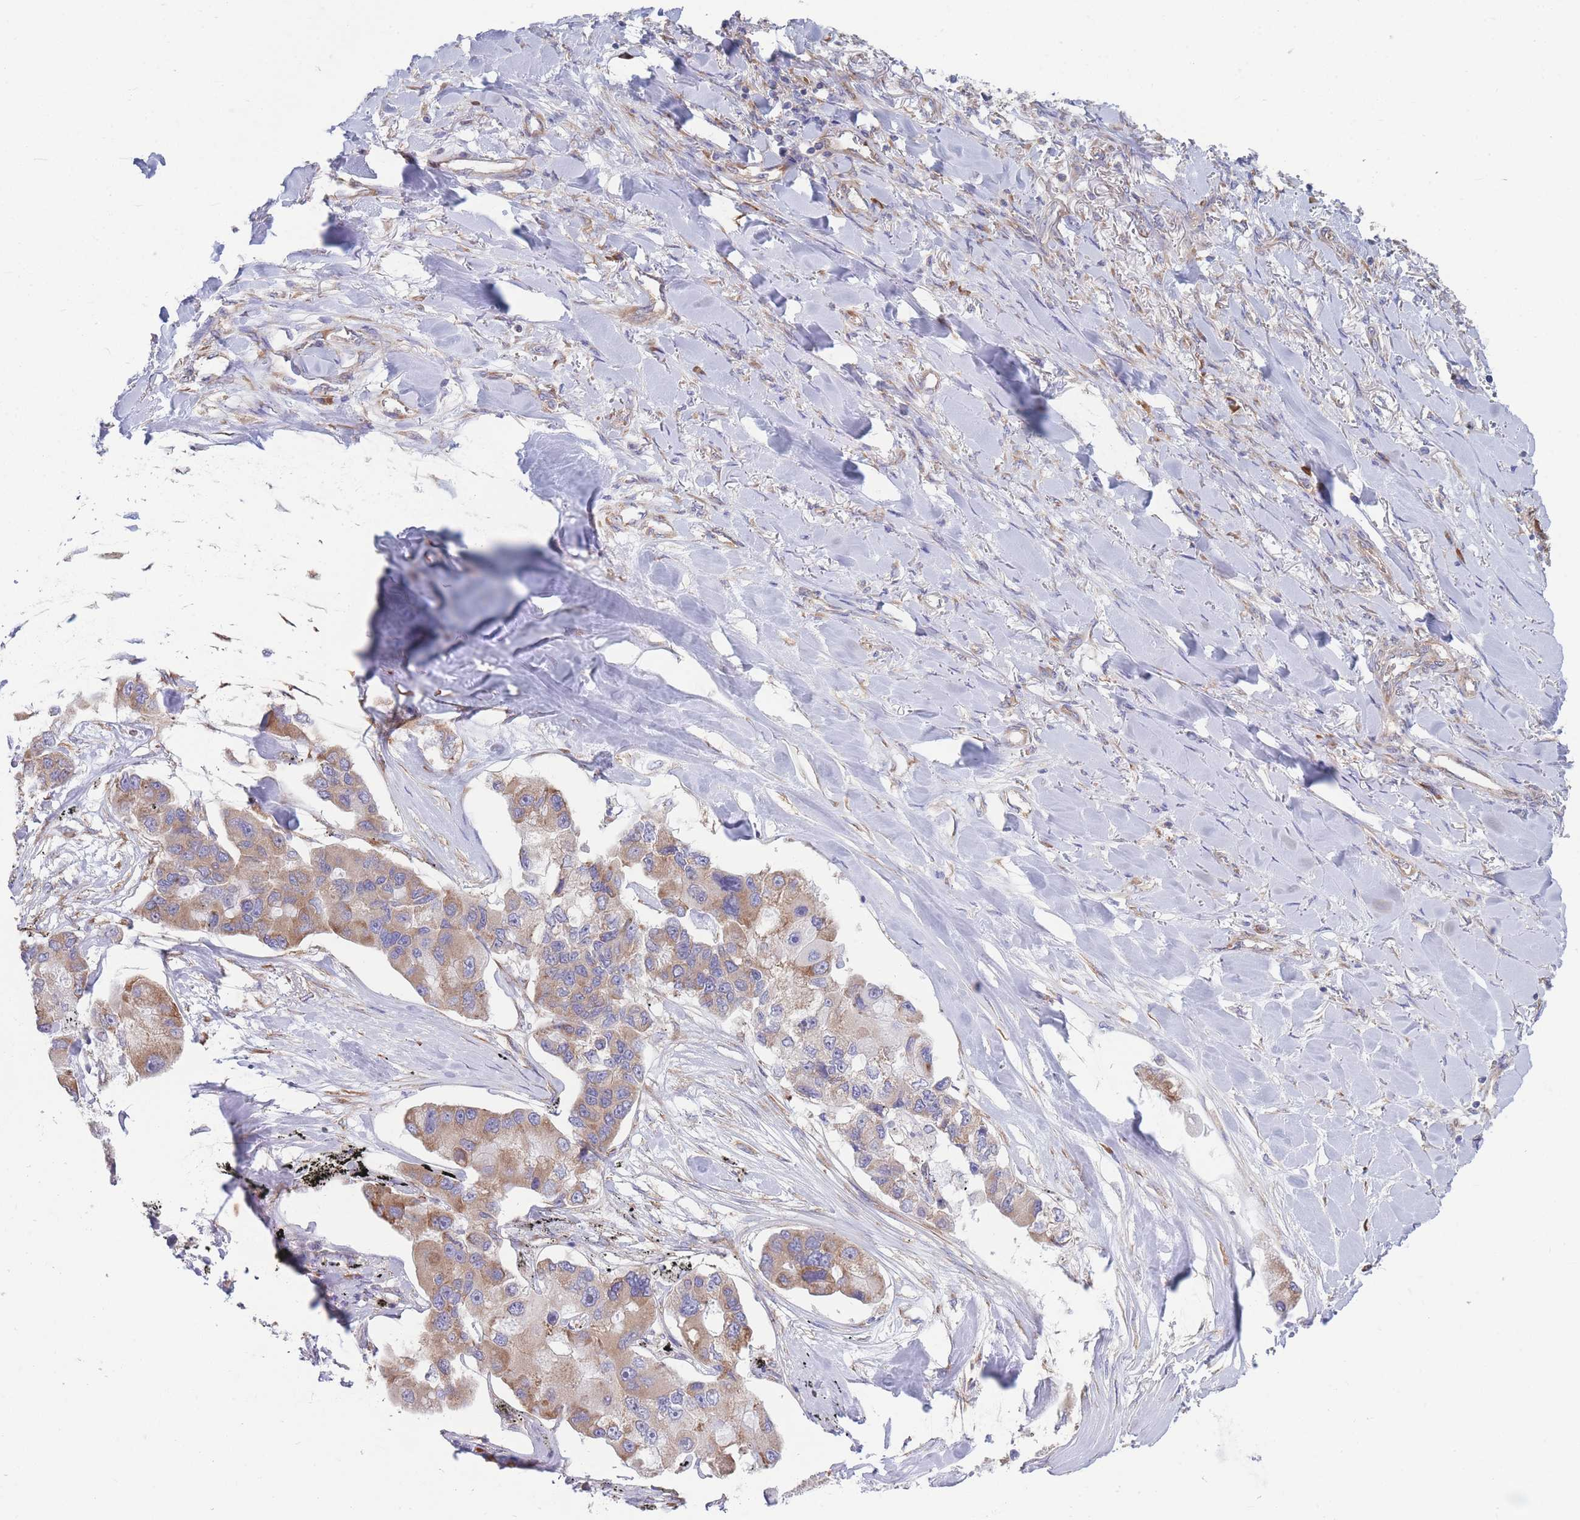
{"staining": {"intensity": "moderate", "quantity": "25%-75%", "location": "cytoplasmic/membranous"}, "tissue": "lung cancer", "cell_type": "Tumor cells", "image_type": "cancer", "snomed": [{"axis": "morphology", "description": "Adenocarcinoma, NOS"}, {"axis": "topography", "description": "Lung"}], "caption": "Immunohistochemistry (IHC) of human lung adenocarcinoma demonstrates medium levels of moderate cytoplasmic/membranous positivity in about 25%-75% of tumor cells. The protein is shown in brown color, while the nuclei are stained blue.", "gene": "RPL8", "patient": {"sex": "female", "age": 54}}